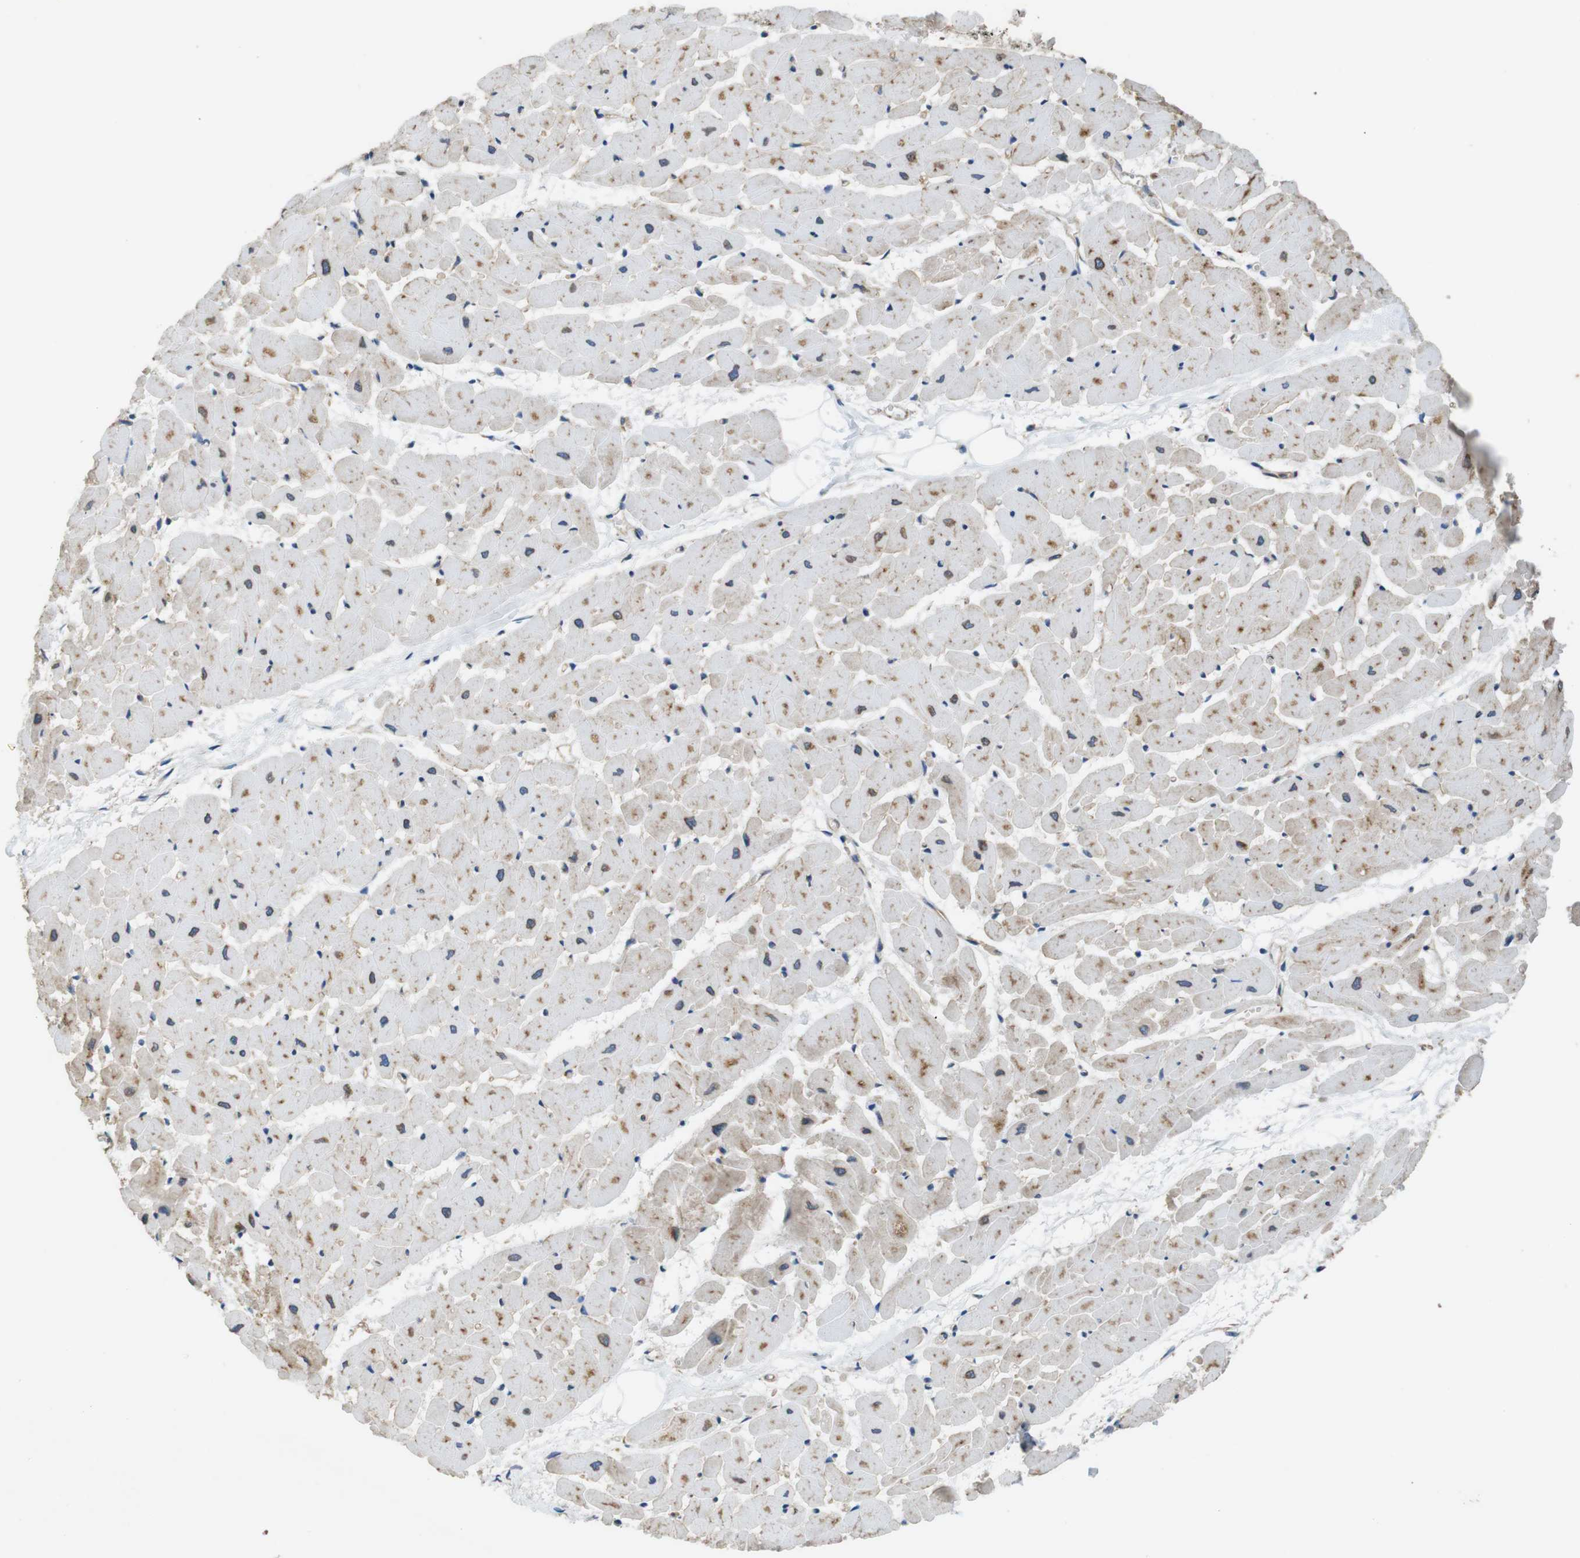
{"staining": {"intensity": "moderate", "quantity": "25%-75%", "location": "cytoplasmic/membranous"}, "tissue": "heart muscle", "cell_type": "Cardiomyocytes", "image_type": "normal", "snomed": [{"axis": "morphology", "description": "Normal tissue, NOS"}, {"axis": "topography", "description": "Heart"}], "caption": "Protein staining of benign heart muscle shows moderate cytoplasmic/membranous positivity in about 25%-75% of cardiomyocytes.", "gene": "DCTN1", "patient": {"sex": "female", "age": 19}}